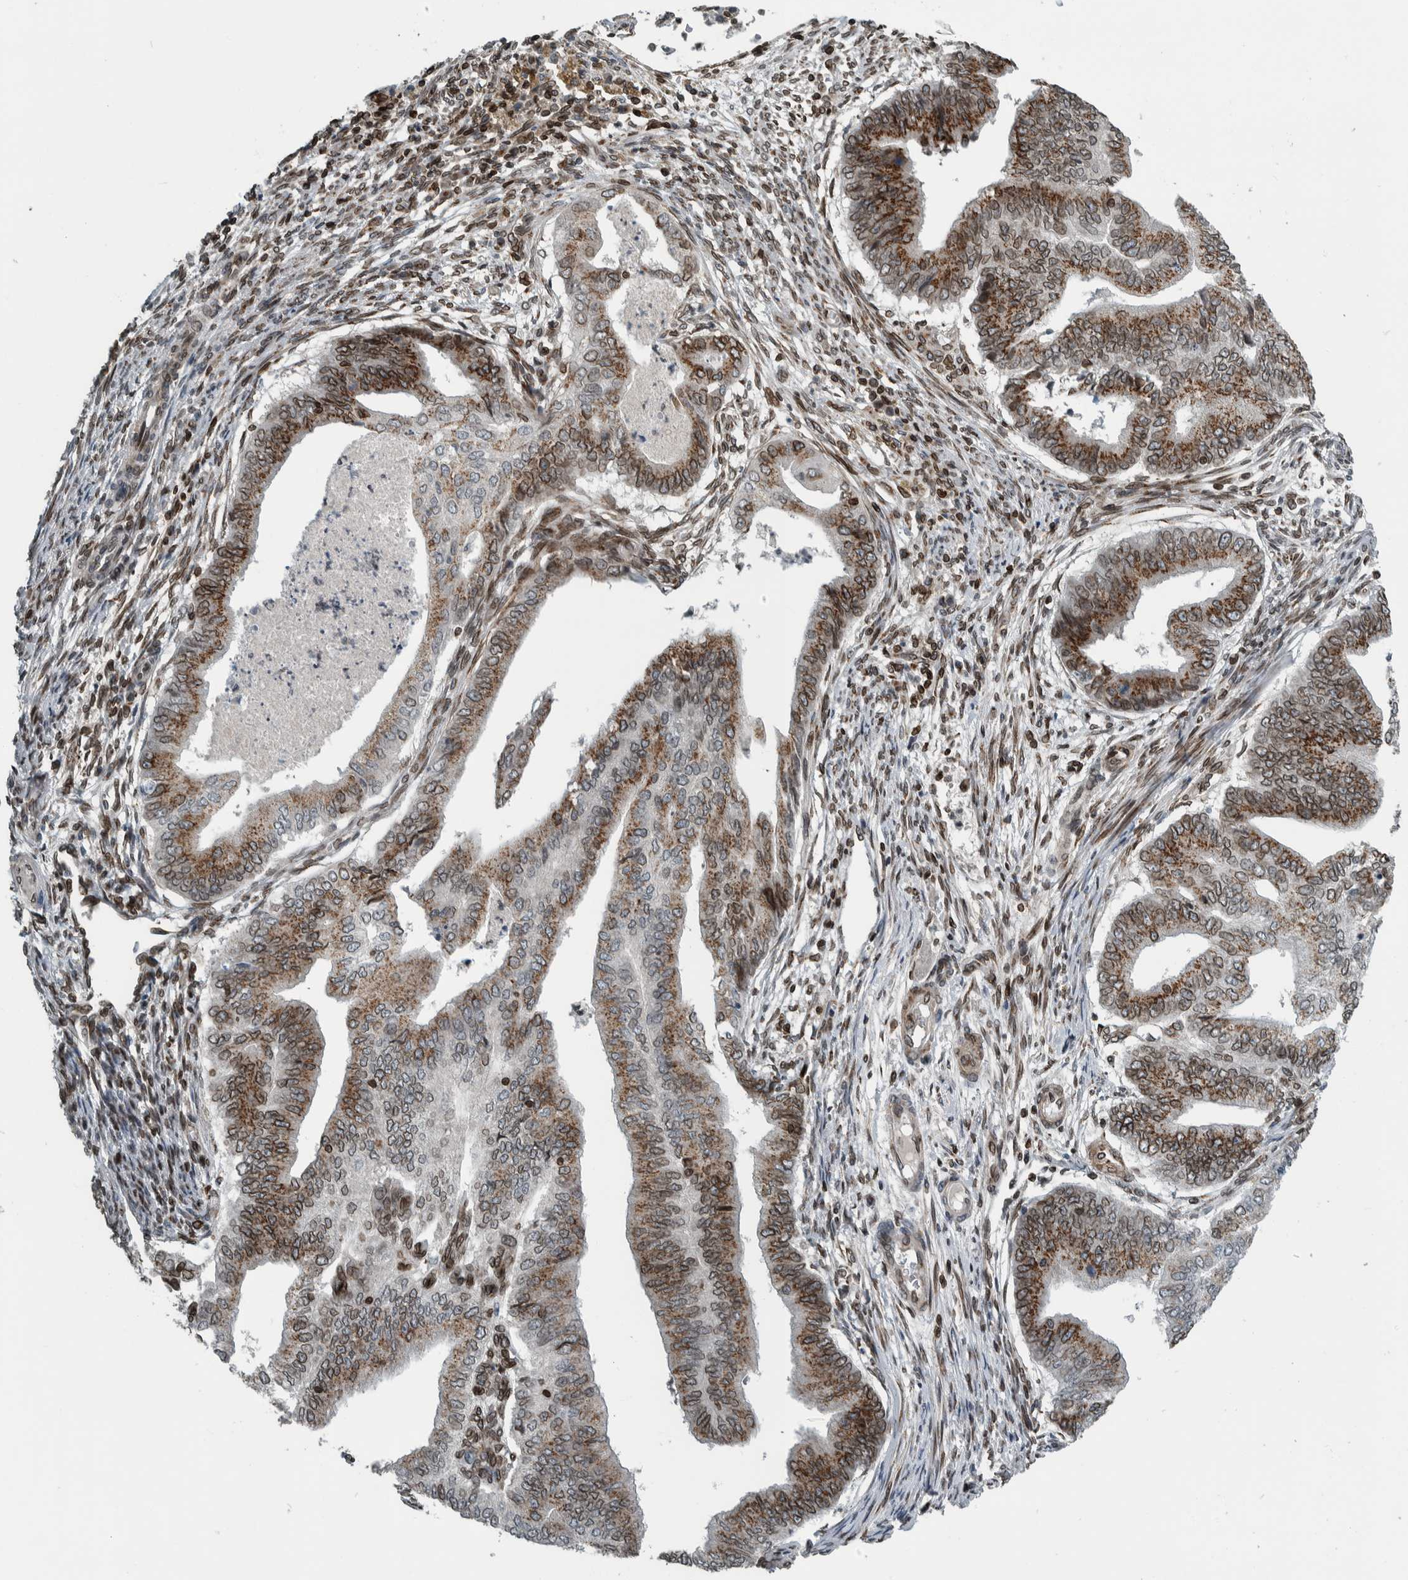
{"staining": {"intensity": "moderate", "quantity": ">75%", "location": "cytoplasmic/membranous"}, "tissue": "endometrial cancer", "cell_type": "Tumor cells", "image_type": "cancer", "snomed": [{"axis": "morphology", "description": "Polyp, NOS"}, {"axis": "morphology", "description": "Adenocarcinoma, NOS"}, {"axis": "morphology", "description": "Adenoma, NOS"}, {"axis": "topography", "description": "Endometrium"}], "caption": "A micrograph of human adenoma (endometrial) stained for a protein shows moderate cytoplasmic/membranous brown staining in tumor cells.", "gene": "FAM135B", "patient": {"sex": "female", "age": 79}}